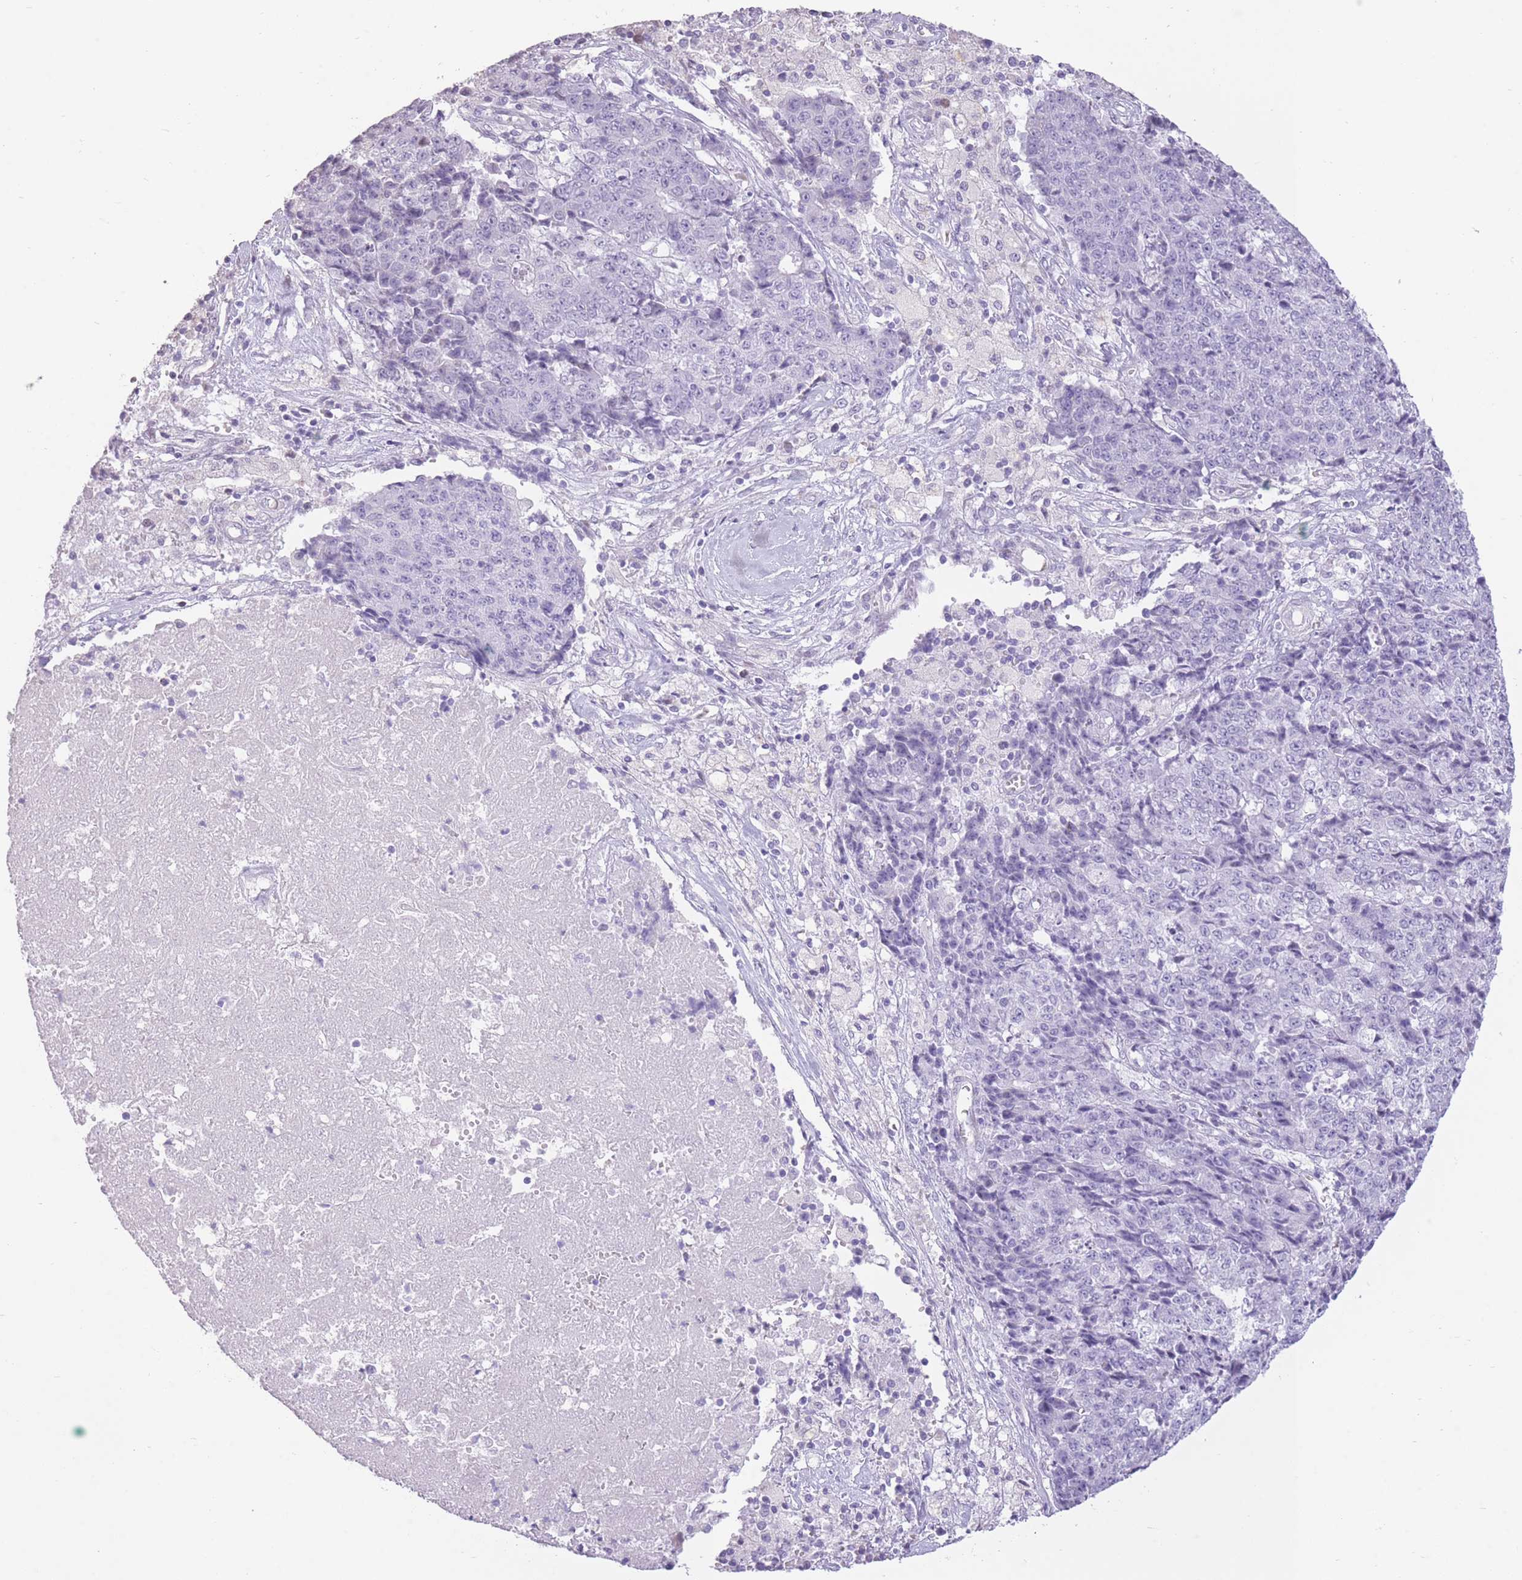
{"staining": {"intensity": "negative", "quantity": "none", "location": "none"}, "tissue": "ovarian cancer", "cell_type": "Tumor cells", "image_type": "cancer", "snomed": [{"axis": "morphology", "description": "Carcinoma, endometroid"}, {"axis": "topography", "description": "Ovary"}], "caption": "Ovarian cancer (endometroid carcinoma) stained for a protein using IHC demonstrates no staining tumor cells.", "gene": "WDR70", "patient": {"sex": "female", "age": 42}}